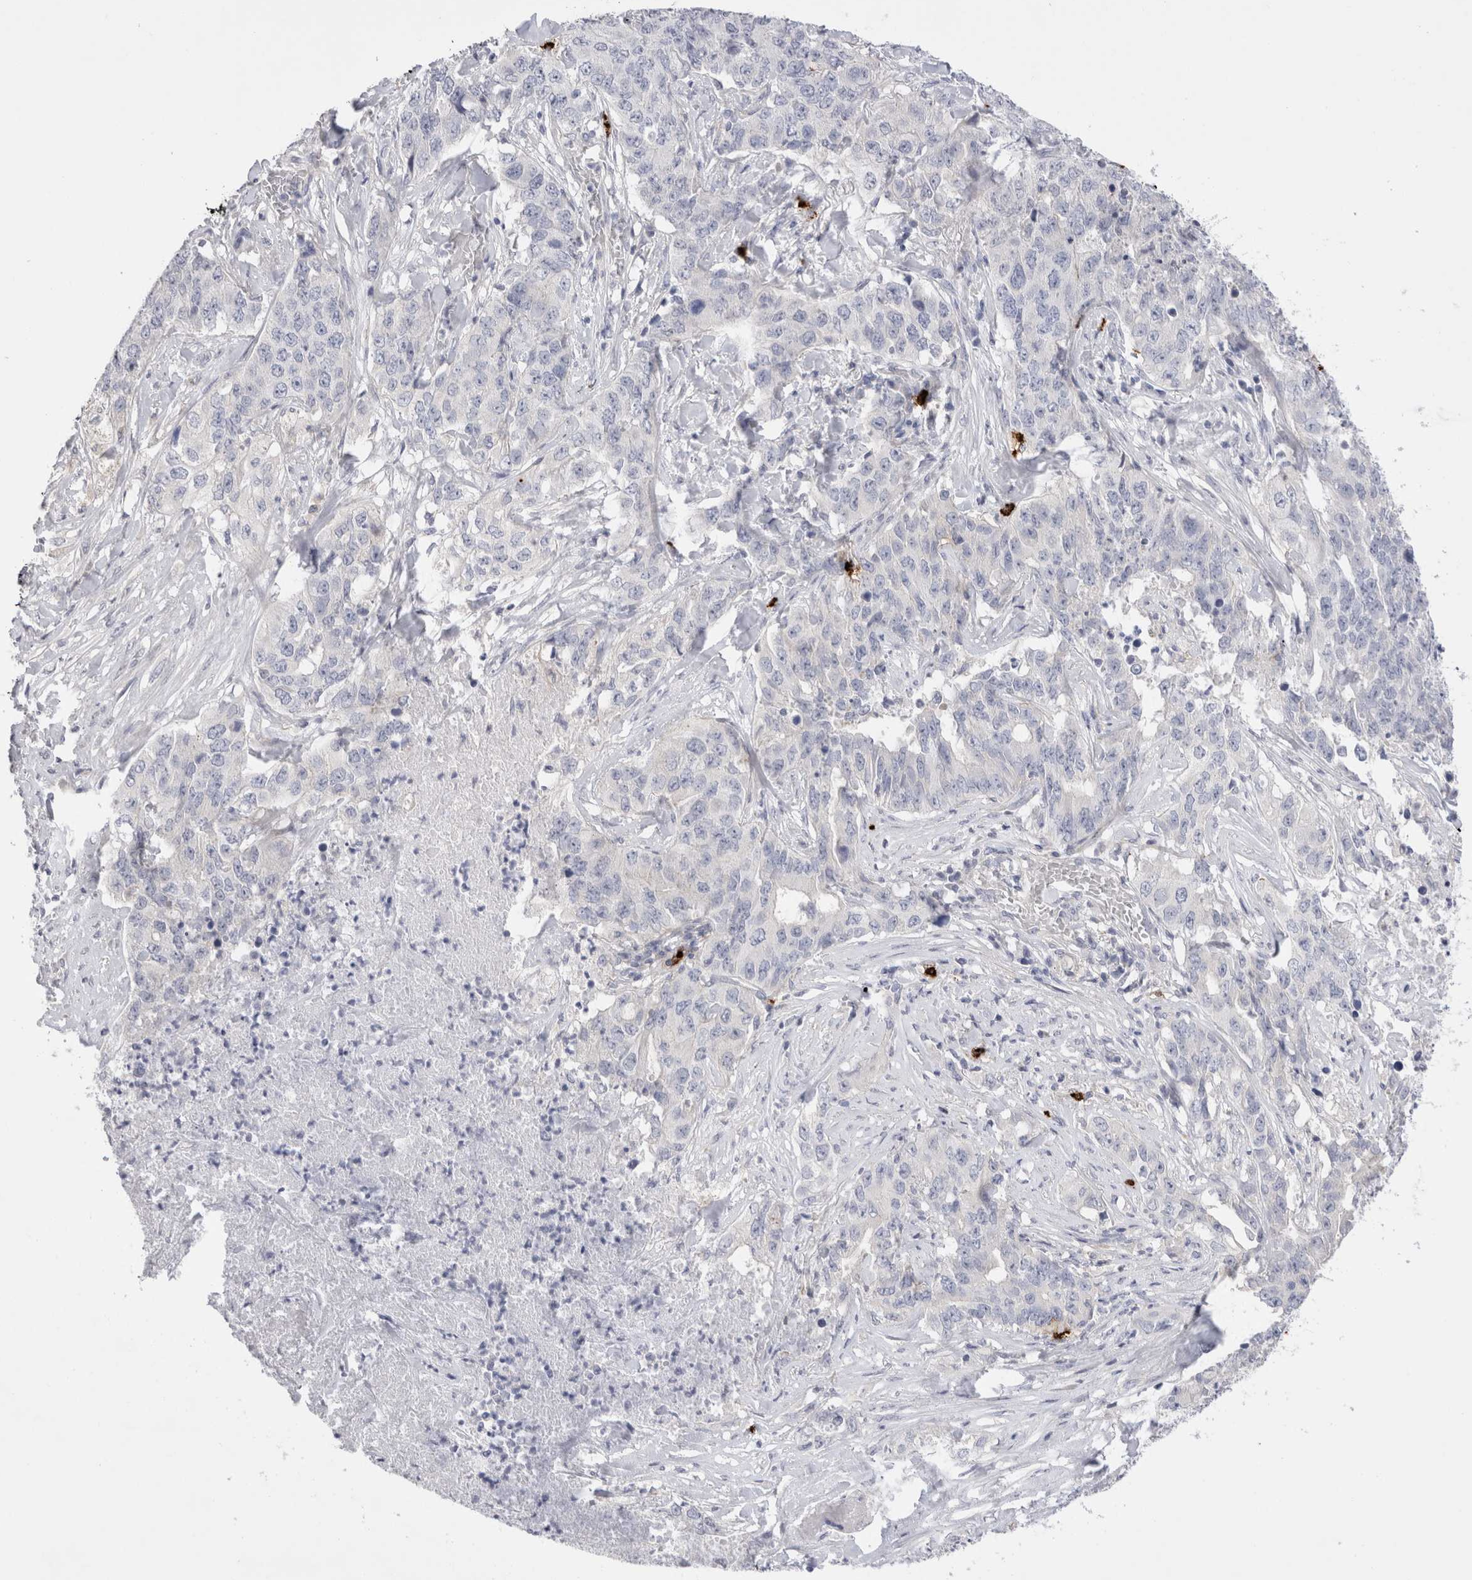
{"staining": {"intensity": "negative", "quantity": "none", "location": "none"}, "tissue": "lung cancer", "cell_type": "Tumor cells", "image_type": "cancer", "snomed": [{"axis": "morphology", "description": "Adenocarcinoma, NOS"}, {"axis": "topography", "description": "Lung"}], "caption": "Tumor cells show no significant protein staining in adenocarcinoma (lung).", "gene": "SPINK2", "patient": {"sex": "female", "age": 51}}